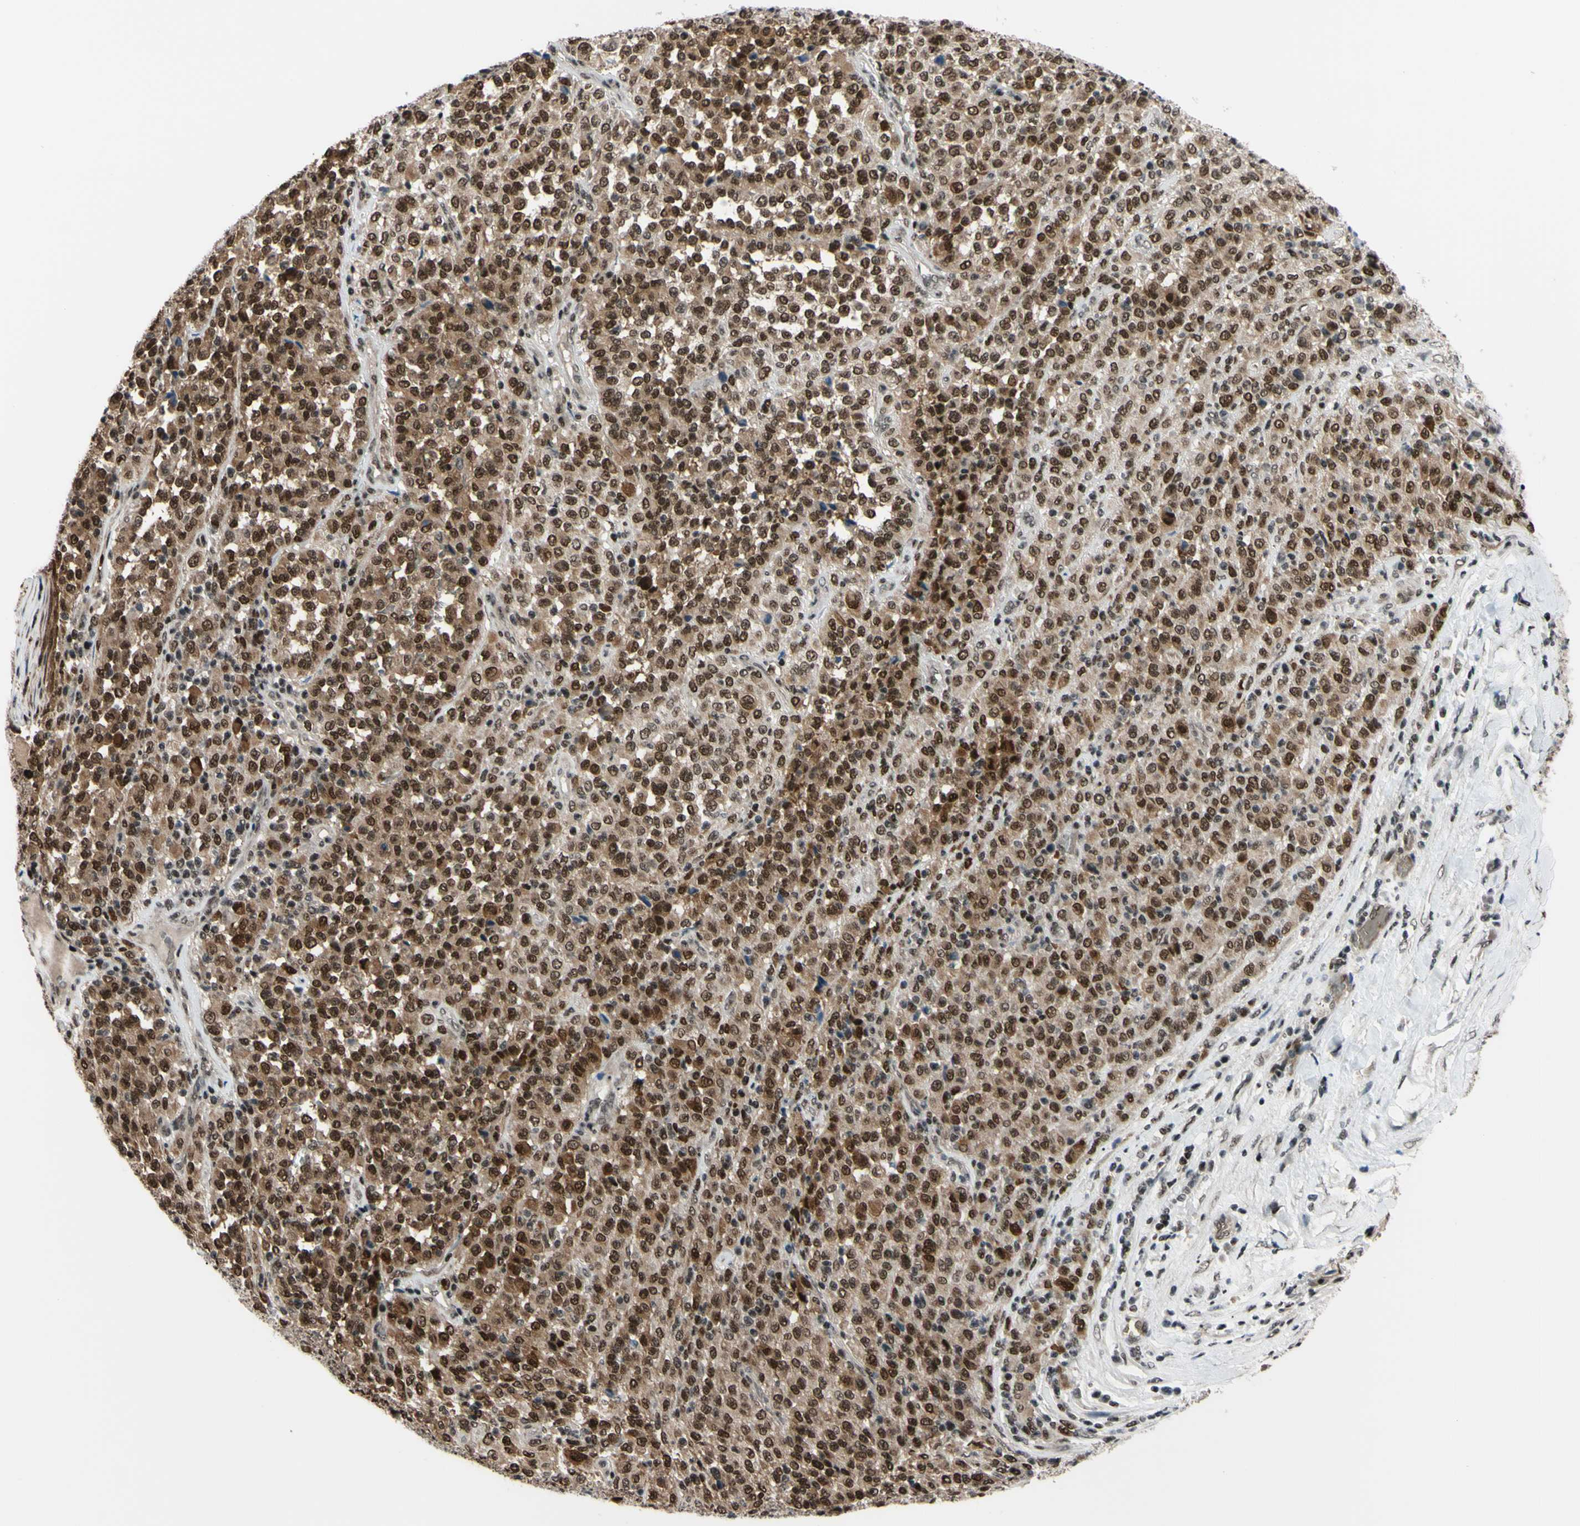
{"staining": {"intensity": "strong", "quantity": ">75%", "location": "cytoplasmic/membranous,nuclear"}, "tissue": "melanoma", "cell_type": "Tumor cells", "image_type": "cancer", "snomed": [{"axis": "morphology", "description": "Malignant melanoma, Metastatic site"}, {"axis": "topography", "description": "Pancreas"}], "caption": "Malignant melanoma (metastatic site) stained with a protein marker displays strong staining in tumor cells.", "gene": "THAP12", "patient": {"sex": "female", "age": 30}}